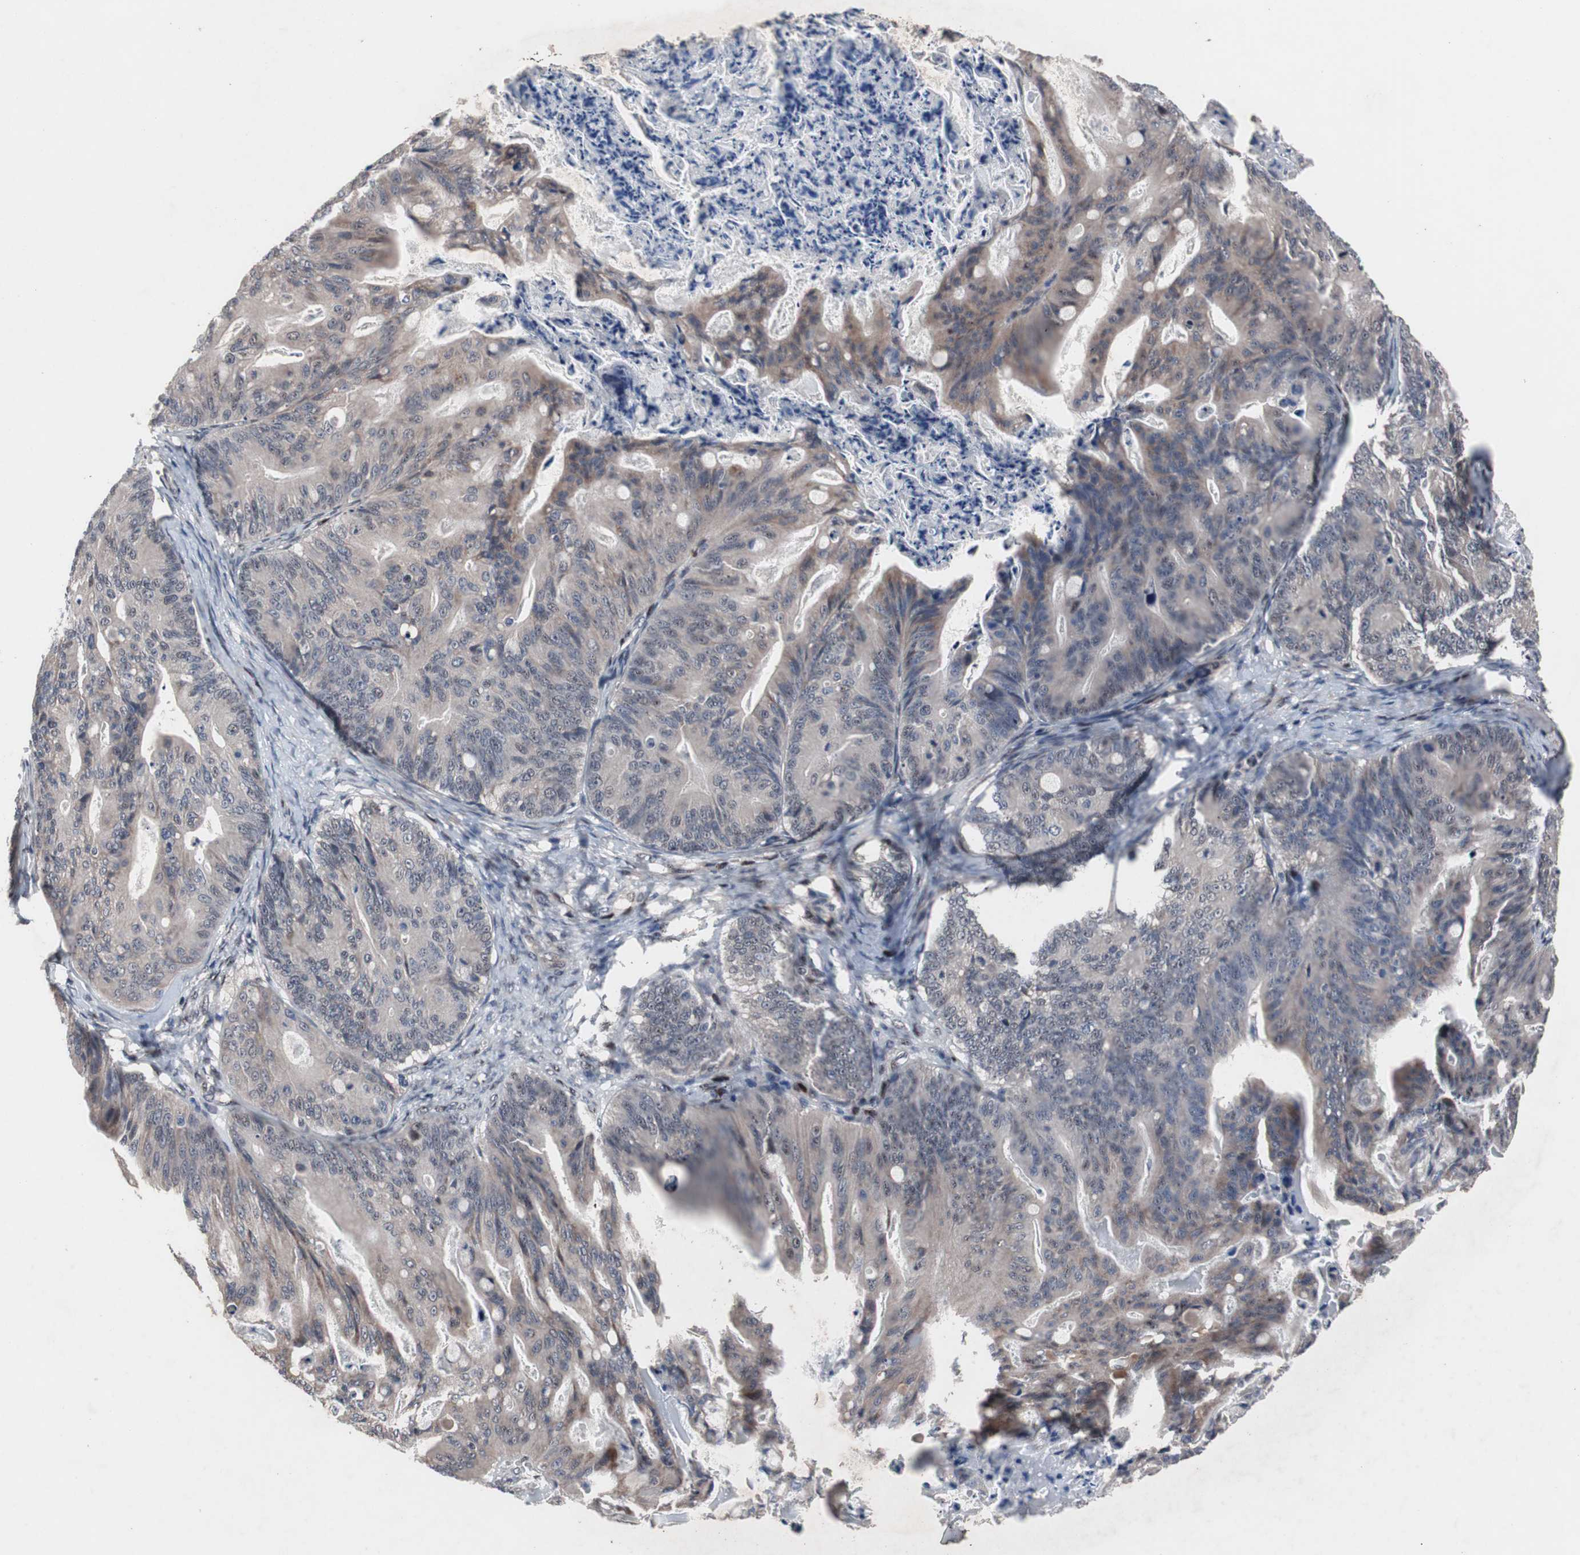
{"staining": {"intensity": "weak", "quantity": "<25%", "location": "cytoplasmic/membranous"}, "tissue": "ovarian cancer", "cell_type": "Tumor cells", "image_type": "cancer", "snomed": [{"axis": "morphology", "description": "Cystadenocarcinoma, mucinous, NOS"}, {"axis": "topography", "description": "Ovary"}], "caption": "Immunohistochemistry (IHC) micrograph of neoplastic tissue: ovarian cancer stained with DAB reveals no significant protein expression in tumor cells.", "gene": "SOX7", "patient": {"sex": "female", "age": 36}}